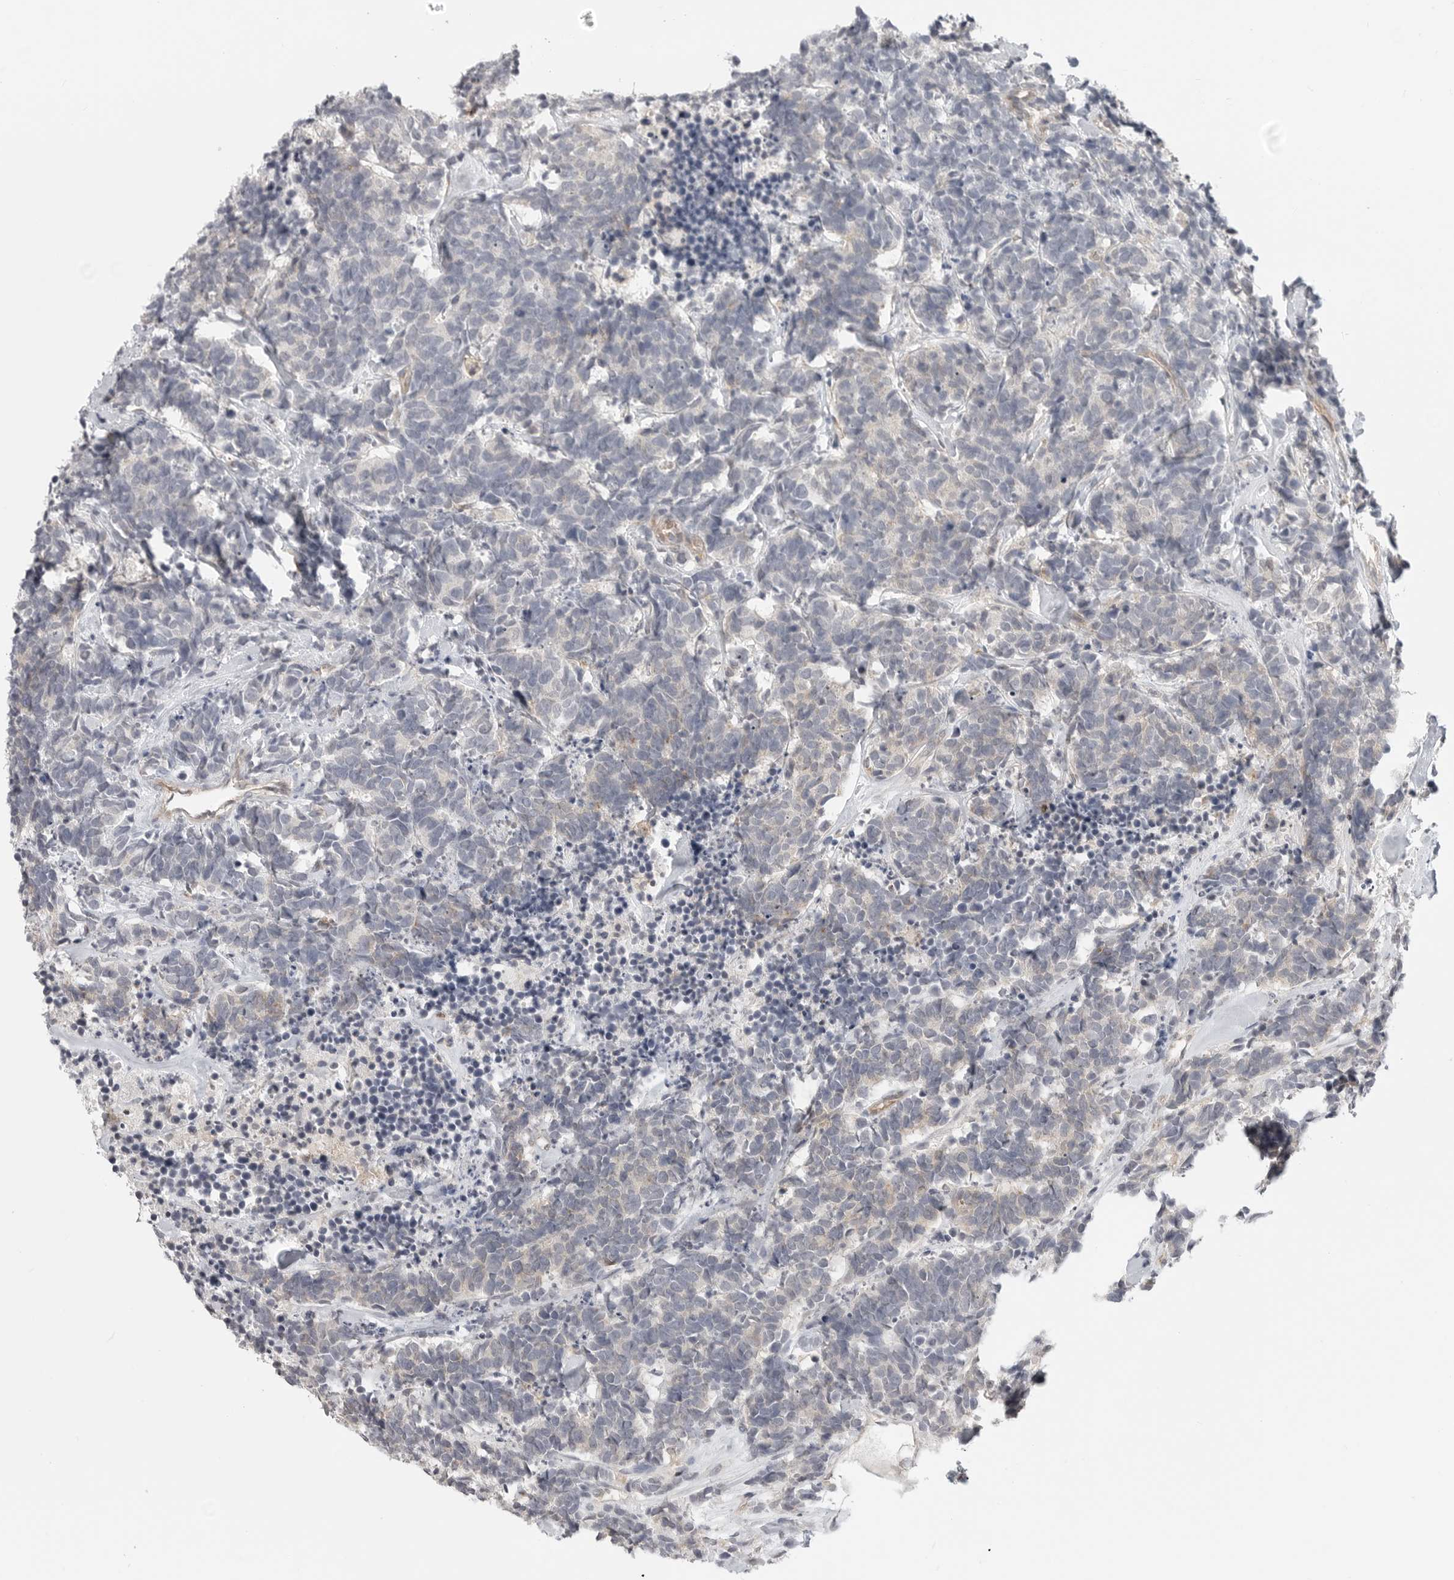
{"staining": {"intensity": "negative", "quantity": "none", "location": "none"}, "tissue": "carcinoid", "cell_type": "Tumor cells", "image_type": "cancer", "snomed": [{"axis": "morphology", "description": "Carcinoma, NOS"}, {"axis": "morphology", "description": "Carcinoid, malignant, NOS"}, {"axis": "topography", "description": "Urinary bladder"}], "caption": "The micrograph reveals no significant staining in tumor cells of carcinoid (malignant).", "gene": "IFNGR1", "patient": {"sex": "male", "age": 57}}